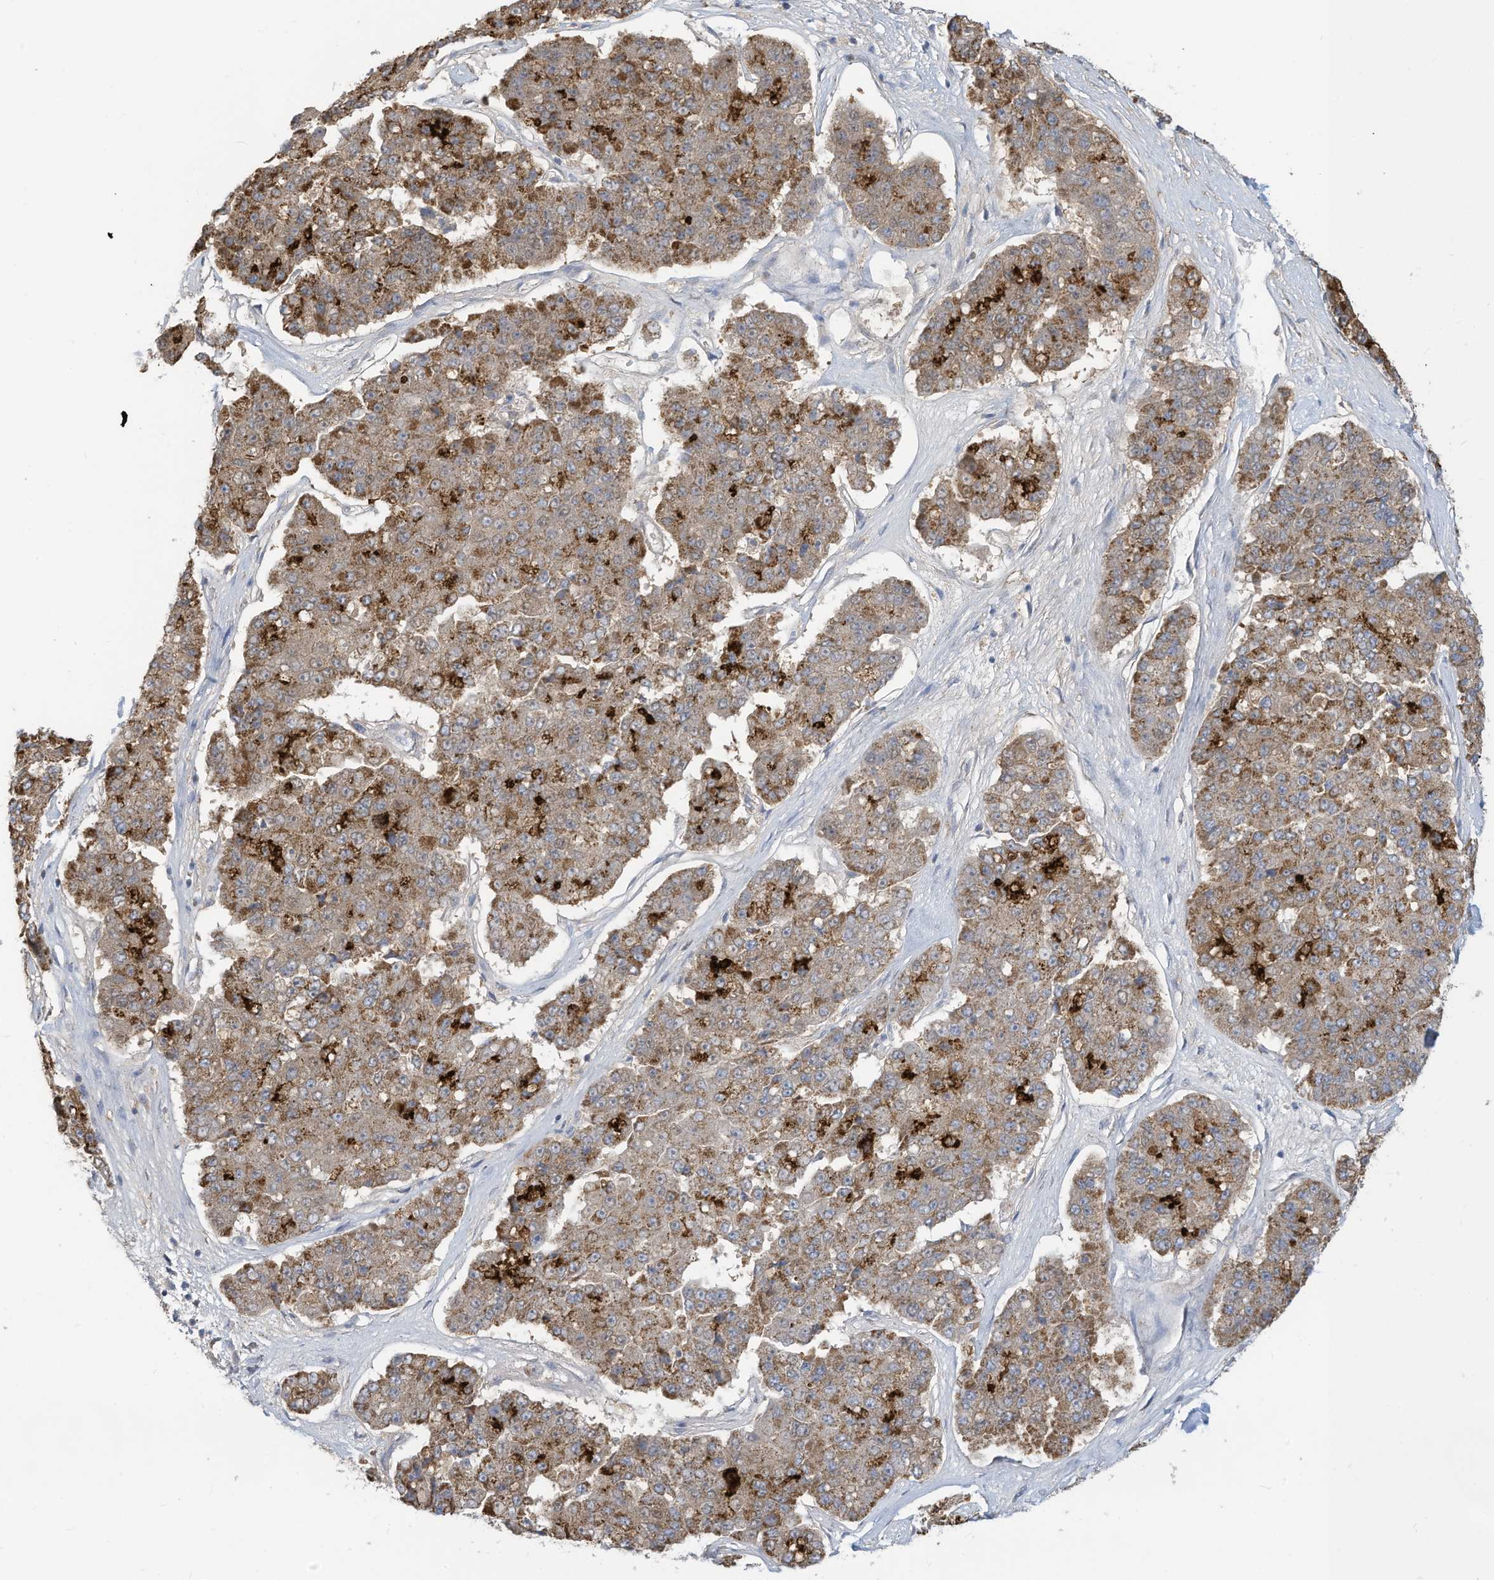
{"staining": {"intensity": "moderate", "quantity": ">75%", "location": "cytoplasmic/membranous"}, "tissue": "pancreatic cancer", "cell_type": "Tumor cells", "image_type": "cancer", "snomed": [{"axis": "morphology", "description": "Adenocarcinoma, NOS"}, {"axis": "topography", "description": "Pancreas"}], "caption": "There is medium levels of moderate cytoplasmic/membranous staining in tumor cells of pancreatic cancer (adenocarcinoma), as demonstrated by immunohistochemical staining (brown color).", "gene": "NLN", "patient": {"sex": "male", "age": 50}}